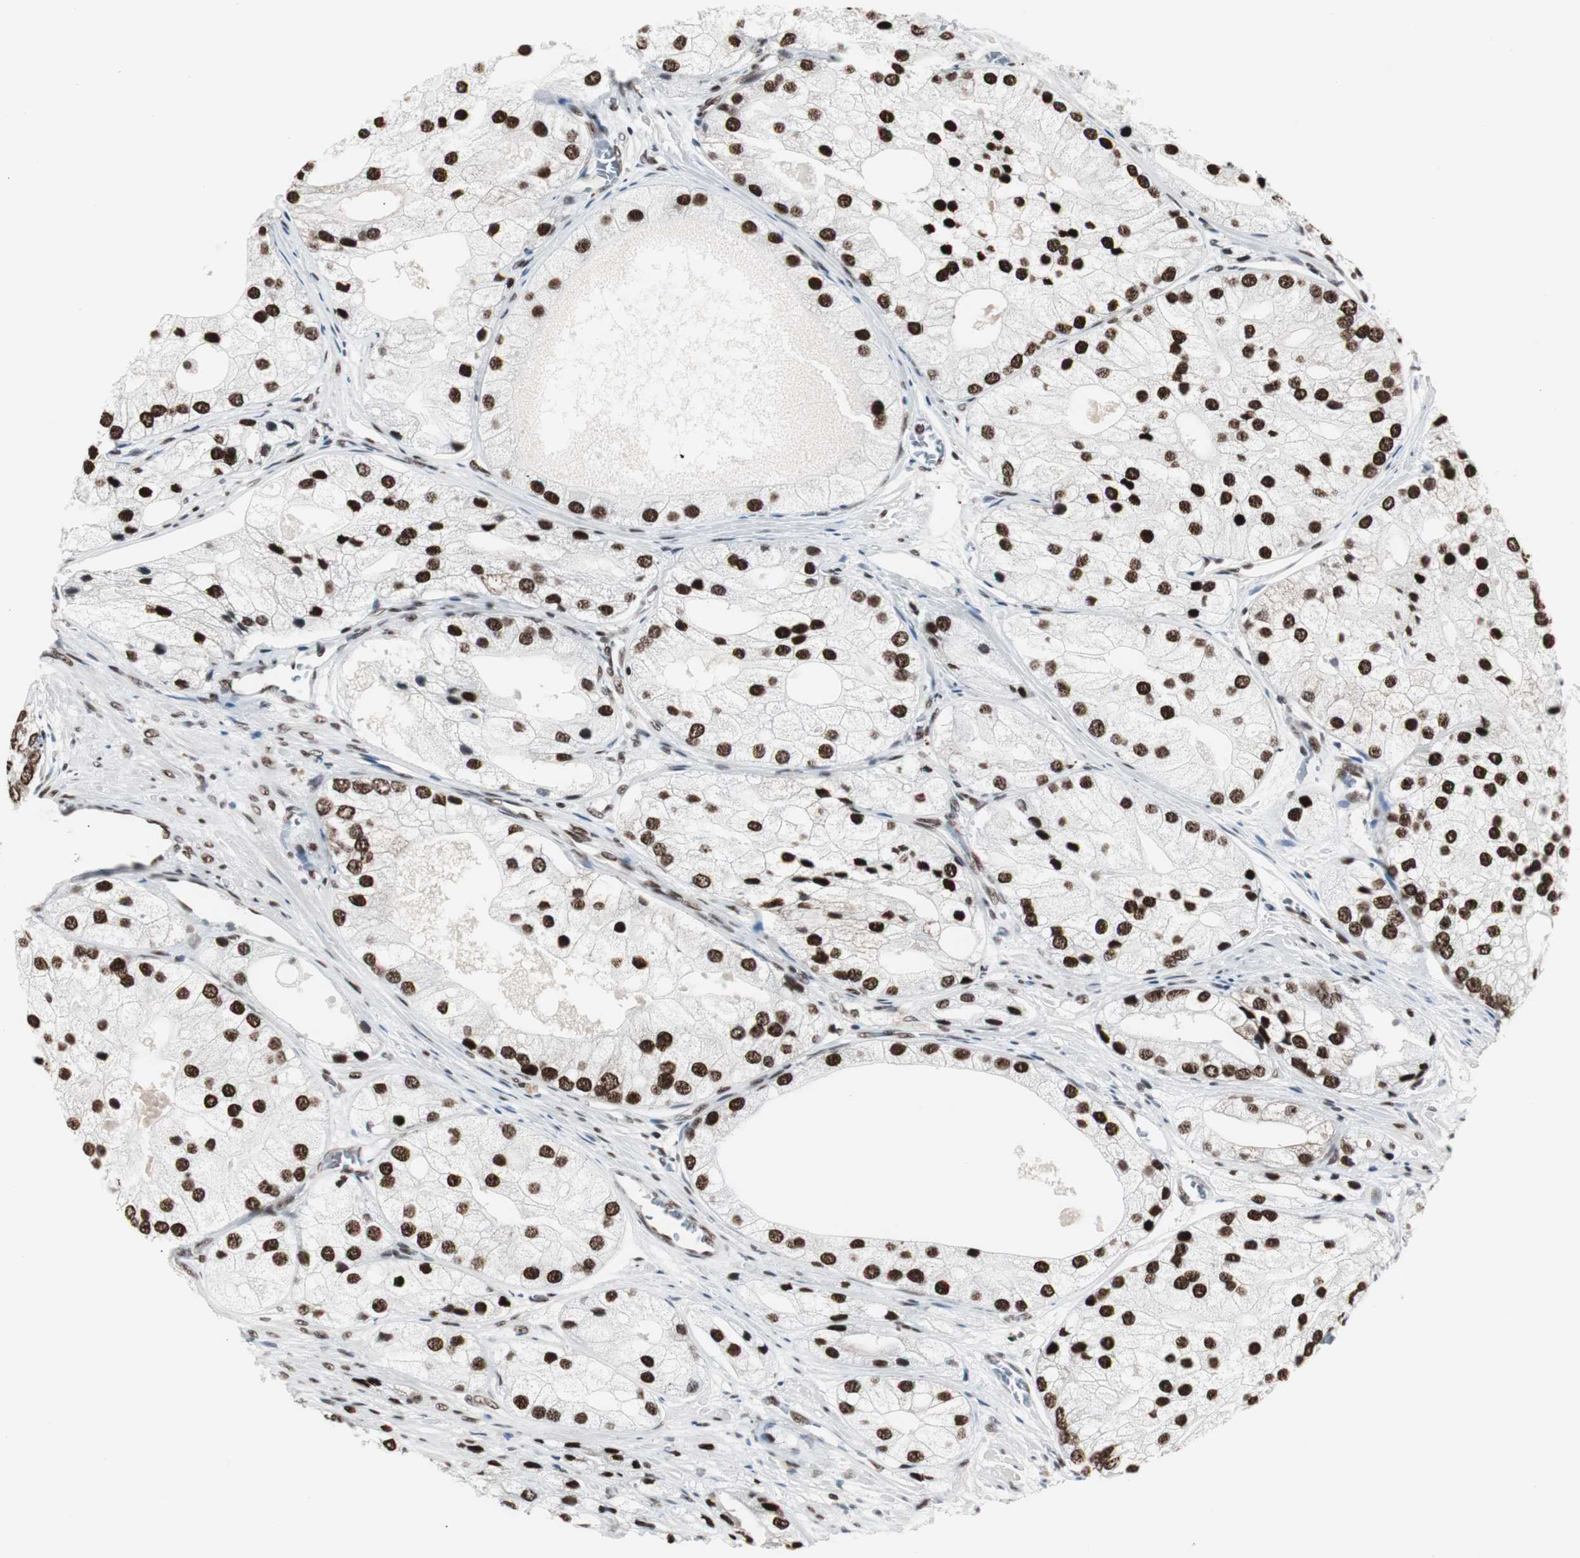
{"staining": {"intensity": "strong", "quantity": ">75%", "location": "nuclear"}, "tissue": "prostate cancer", "cell_type": "Tumor cells", "image_type": "cancer", "snomed": [{"axis": "morphology", "description": "Adenocarcinoma, Low grade"}, {"axis": "topography", "description": "Prostate"}], "caption": "Strong nuclear protein staining is present in about >75% of tumor cells in low-grade adenocarcinoma (prostate). (DAB (3,3'-diaminobenzidine) IHC, brown staining for protein, blue staining for nuclei).", "gene": "XRCC1", "patient": {"sex": "male", "age": 69}}